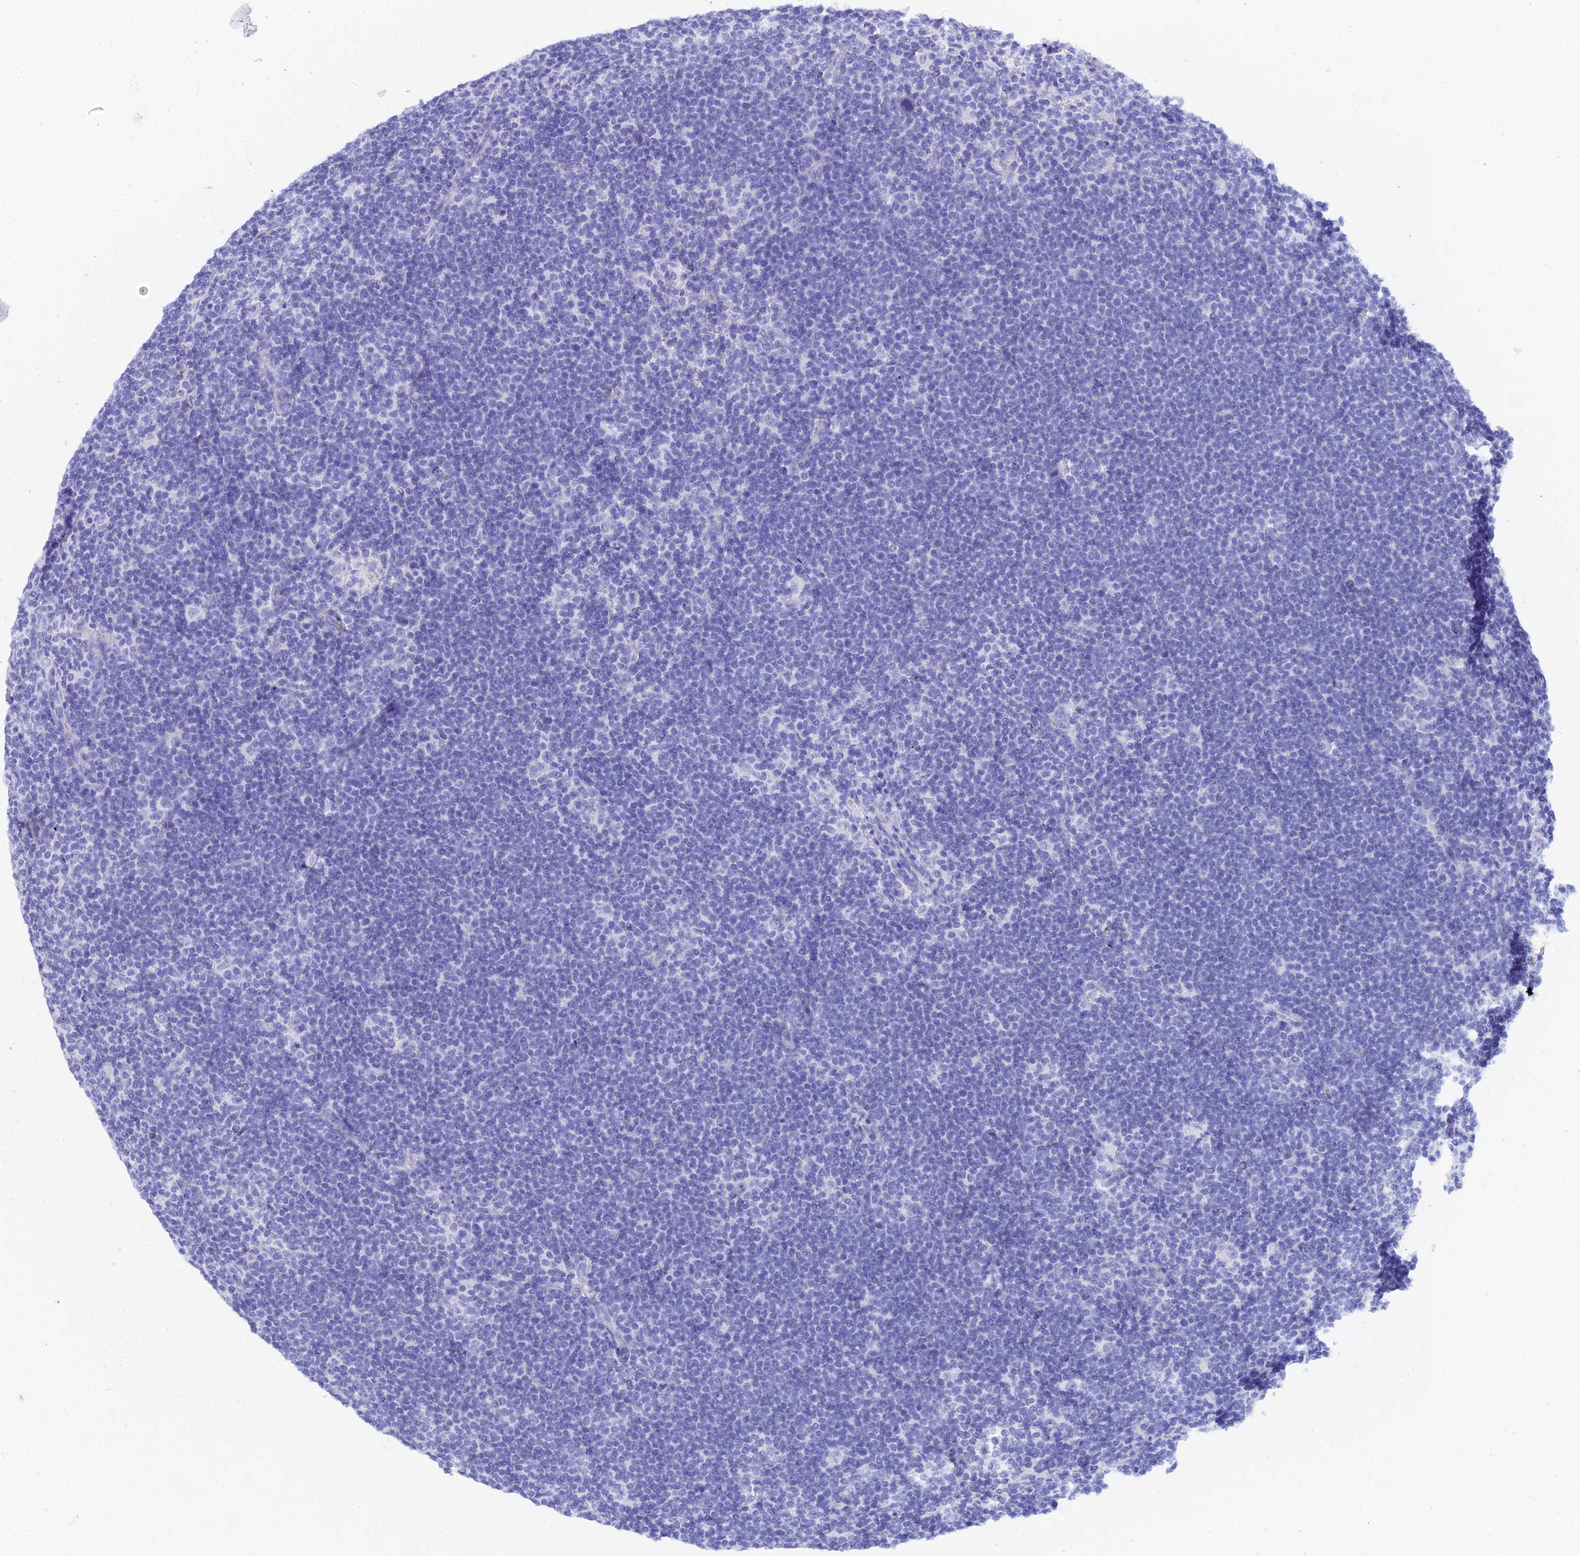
{"staining": {"intensity": "negative", "quantity": "none", "location": "none"}, "tissue": "lymphoma", "cell_type": "Tumor cells", "image_type": "cancer", "snomed": [{"axis": "morphology", "description": "Hodgkin's disease, NOS"}, {"axis": "topography", "description": "Lymph node"}], "caption": "An image of Hodgkin's disease stained for a protein exhibits no brown staining in tumor cells.", "gene": "REG1A", "patient": {"sex": "female", "age": 57}}